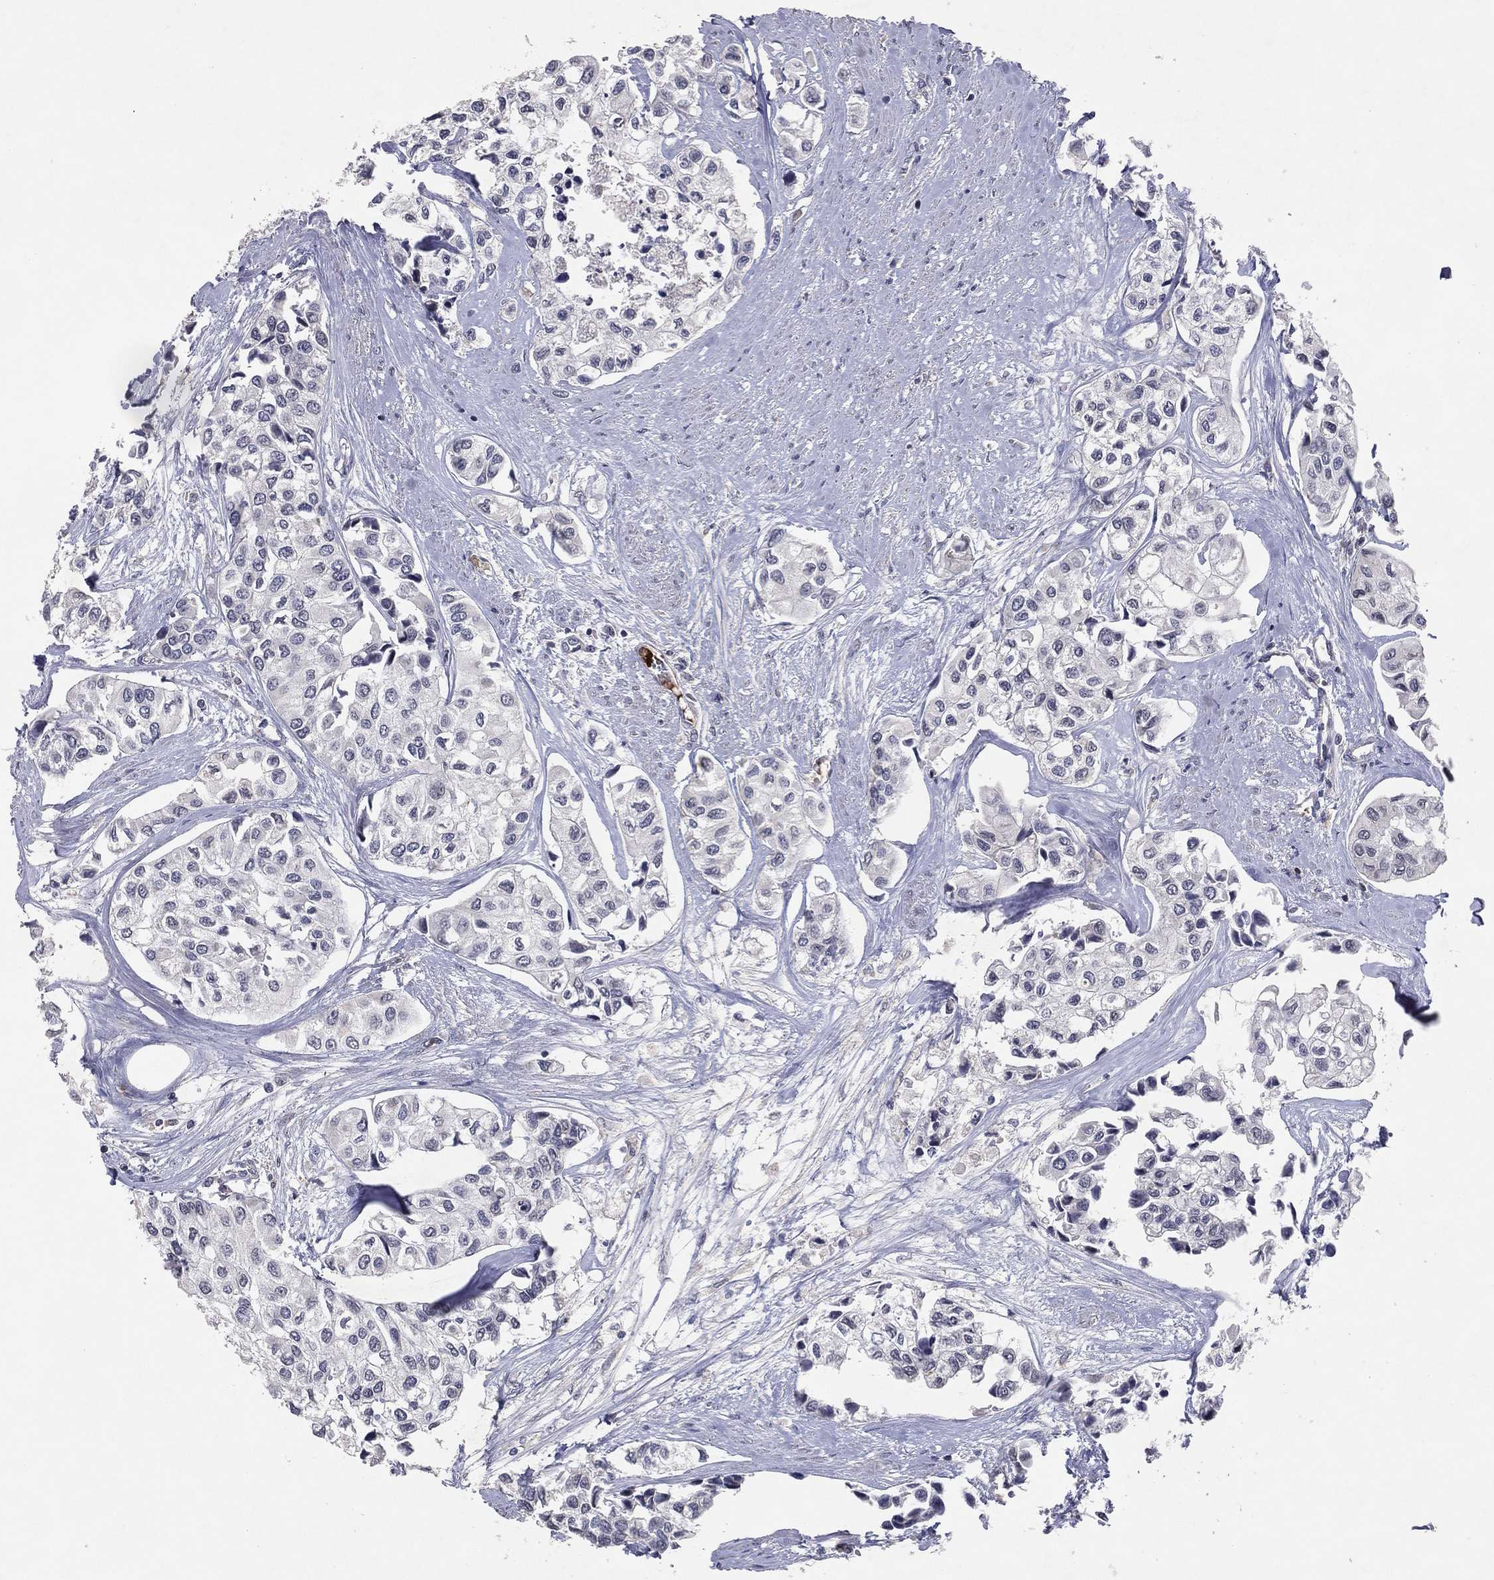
{"staining": {"intensity": "negative", "quantity": "none", "location": "none"}, "tissue": "urothelial cancer", "cell_type": "Tumor cells", "image_type": "cancer", "snomed": [{"axis": "morphology", "description": "Urothelial carcinoma, High grade"}, {"axis": "topography", "description": "Urinary bladder"}], "caption": "High power microscopy histopathology image of an immunohistochemistry (IHC) histopathology image of urothelial cancer, revealing no significant staining in tumor cells.", "gene": "DNAH7", "patient": {"sex": "male", "age": 73}}